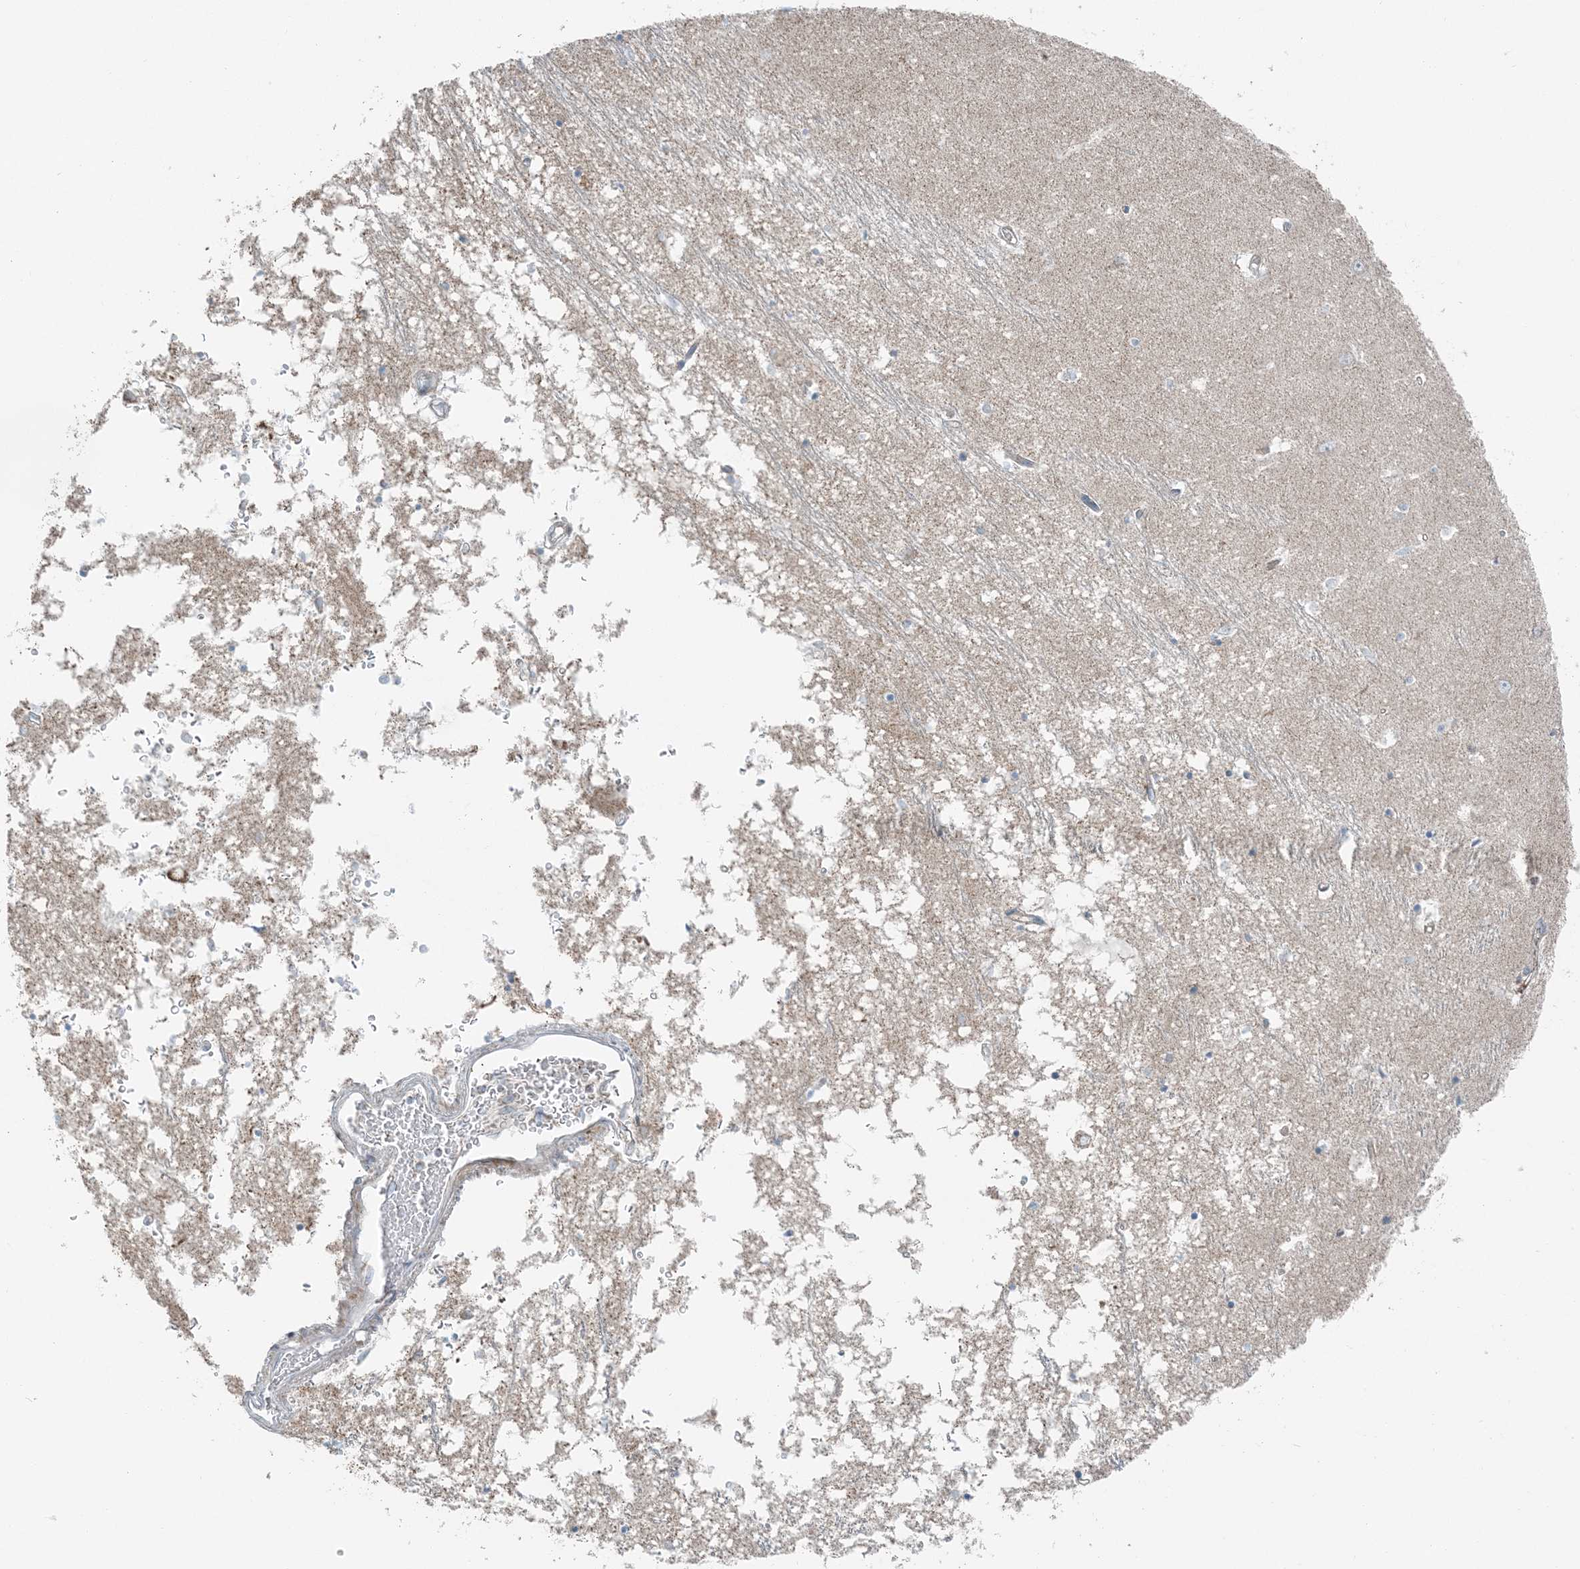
{"staining": {"intensity": "negative", "quantity": "none", "location": "none"}, "tissue": "hippocampus", "cell_type": "Glial cells", "image_type": "normal", "snomed": [{"axis": "morphology", "description": "Normal tissue, NOS"}, {"axis": "topography", "description": "Hippocampus"}], "caption": "This is an immunohistochemistry image of normal hippocampus. There is no expression in glial cells.", "gene": "SLC22A16", "patient": {"sex": "male", "age": 70}}